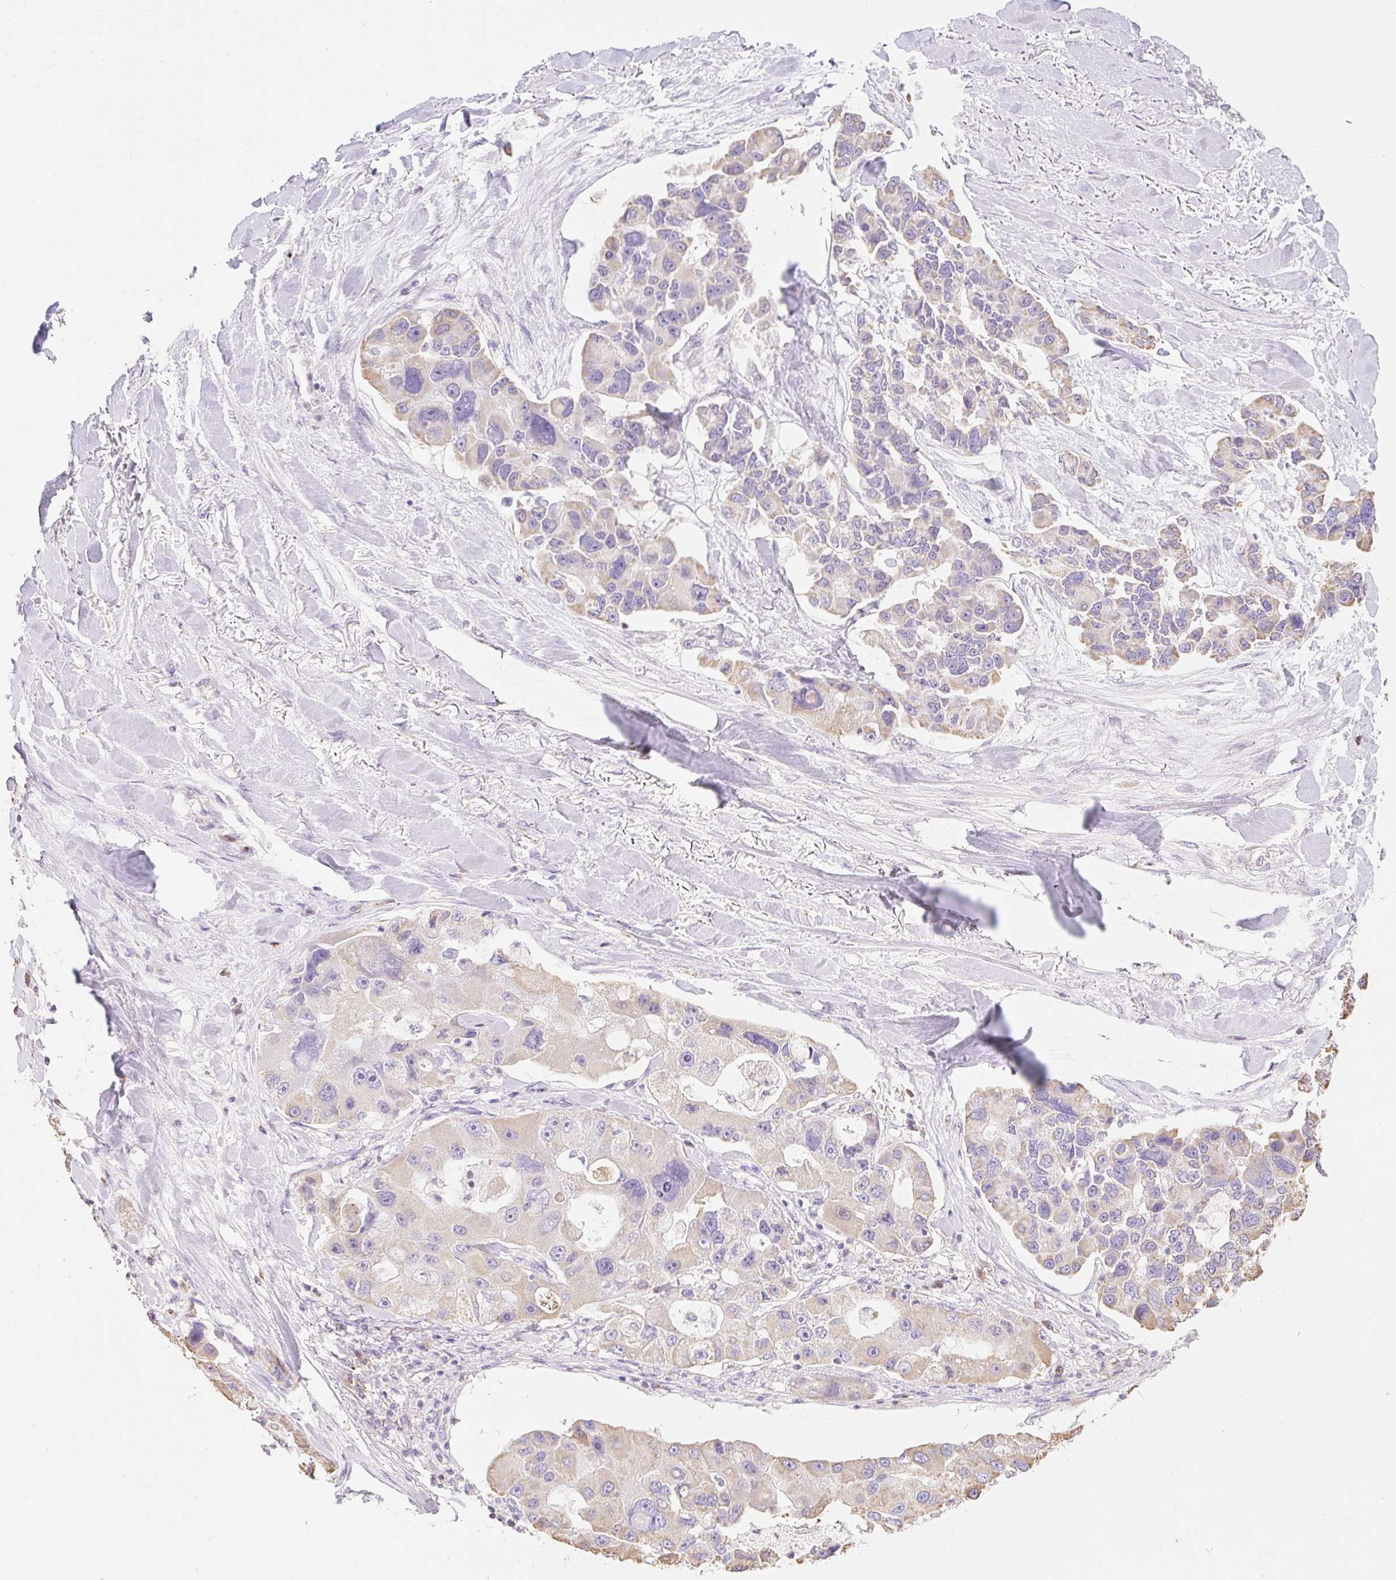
{"staining": {"intensity": "weak", "quantity": "25%-75%", "location": "cytoplasmic/membranous"}, "tissue": "lung cancer", "cell_type": "Tumor cells", "image_type": "cancer", "snomed": [{"axis": "morphology", "description": "Adenocarcinoma, NOS"}, {"axis": "topography", "description": "Lung"}], "caption": "Lung cancer stained for a protein (brown) exhibits weak cytoplasmic/membranous positive staining in about 25%-75% of tumor cells.", "gene": "DHX35", "patient": {"sex": "female", "age": 54}}